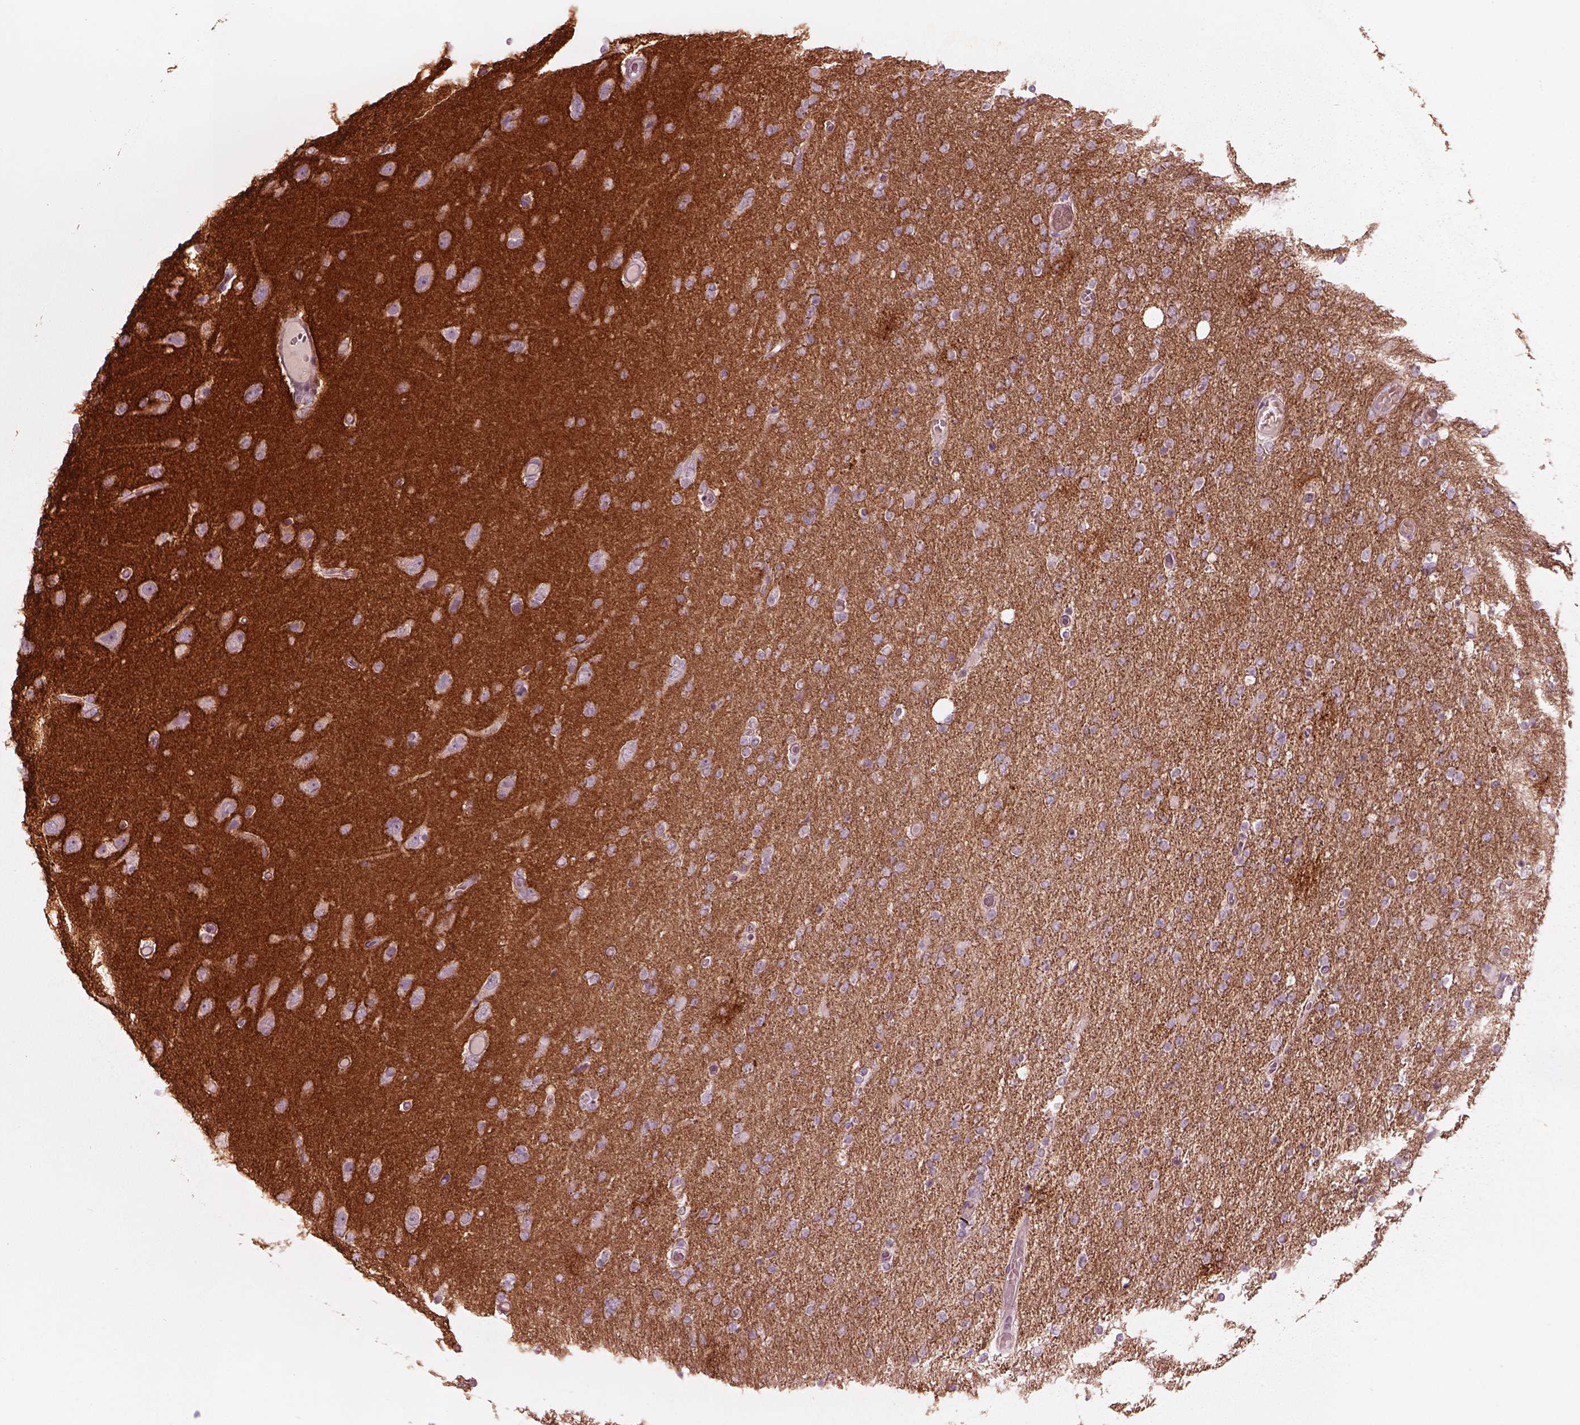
{"staining": {"intensity": "negative", "quantity": "none", "location": "none"}, "tissue": "glioma", "cell_type": "Tumor cells", "image_type": "cancer", "snomed": [{"axis": "morphology", "description": "Glioma, malignant, High grade"}, {"axis": "topography", "description": "Cerebral cortex"}], "caption": "Glioma was stained to show a protein in brown. There is no significant expression in tumor cells.", "gene": "CADM2", "patient": {"sex": "male", "age": 70}}